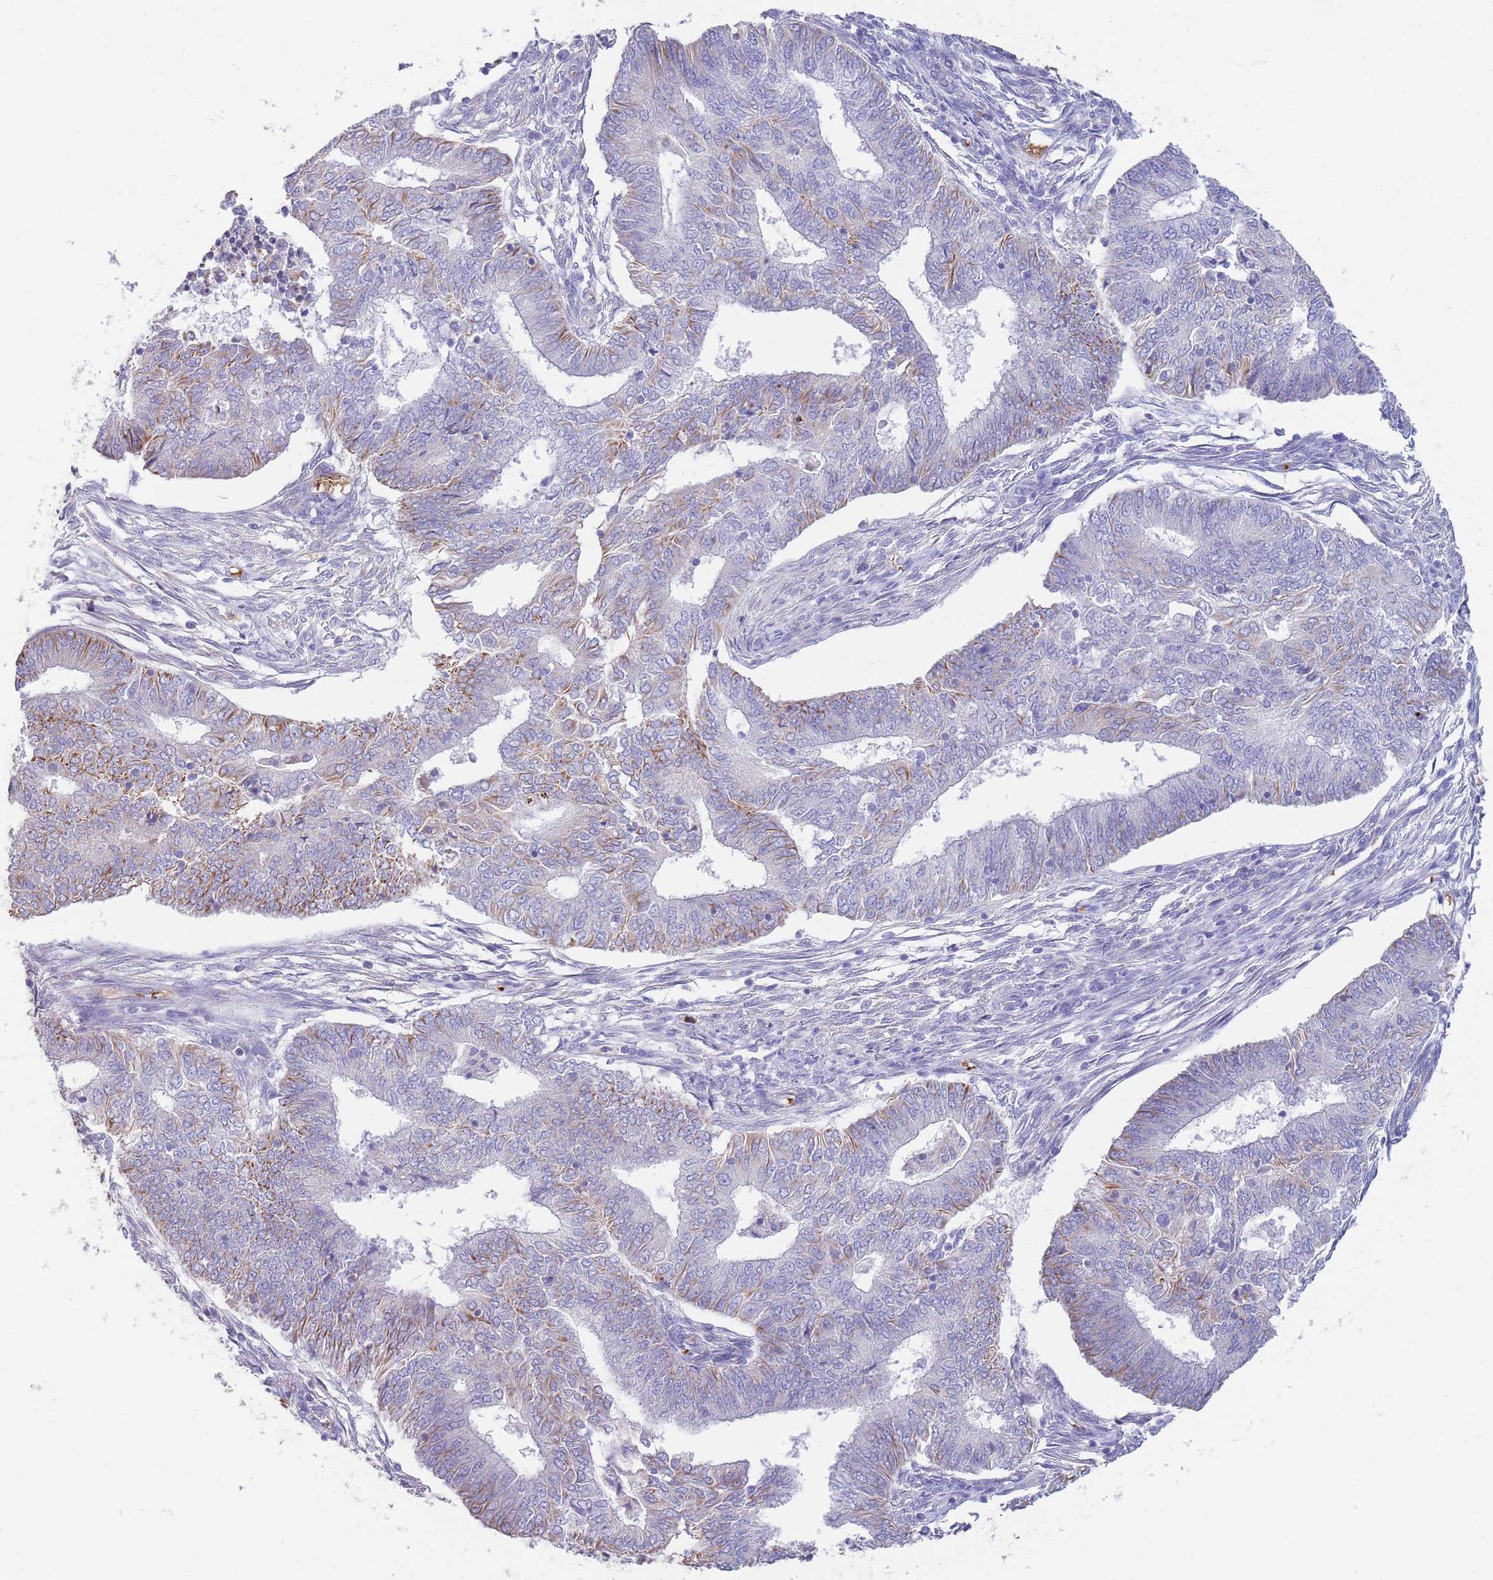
{"staining": {"intensity": "moderate", "quantity": "25%-75%", "location": "cytoplasmic/membranous"}, "tissue": "endometrial cancer", "cell_type": "Tumor cells", "image_type": "cancer", "snomed": [{"axis": "morphology", "description": "Adenocarcinoma, NOS"}, {"axis": "topography", "description": "Endometrium"}], "caption": "About 25%-75% of tumor cells in endometrial cancer (adenocarcinoma) demonstrate moderate cytoplasmic/membranous protein positivity as visualized by brown immunohistochemical staining.", "gene": "ANKRD53", "patient": {"sex": "female", "age": 62}}